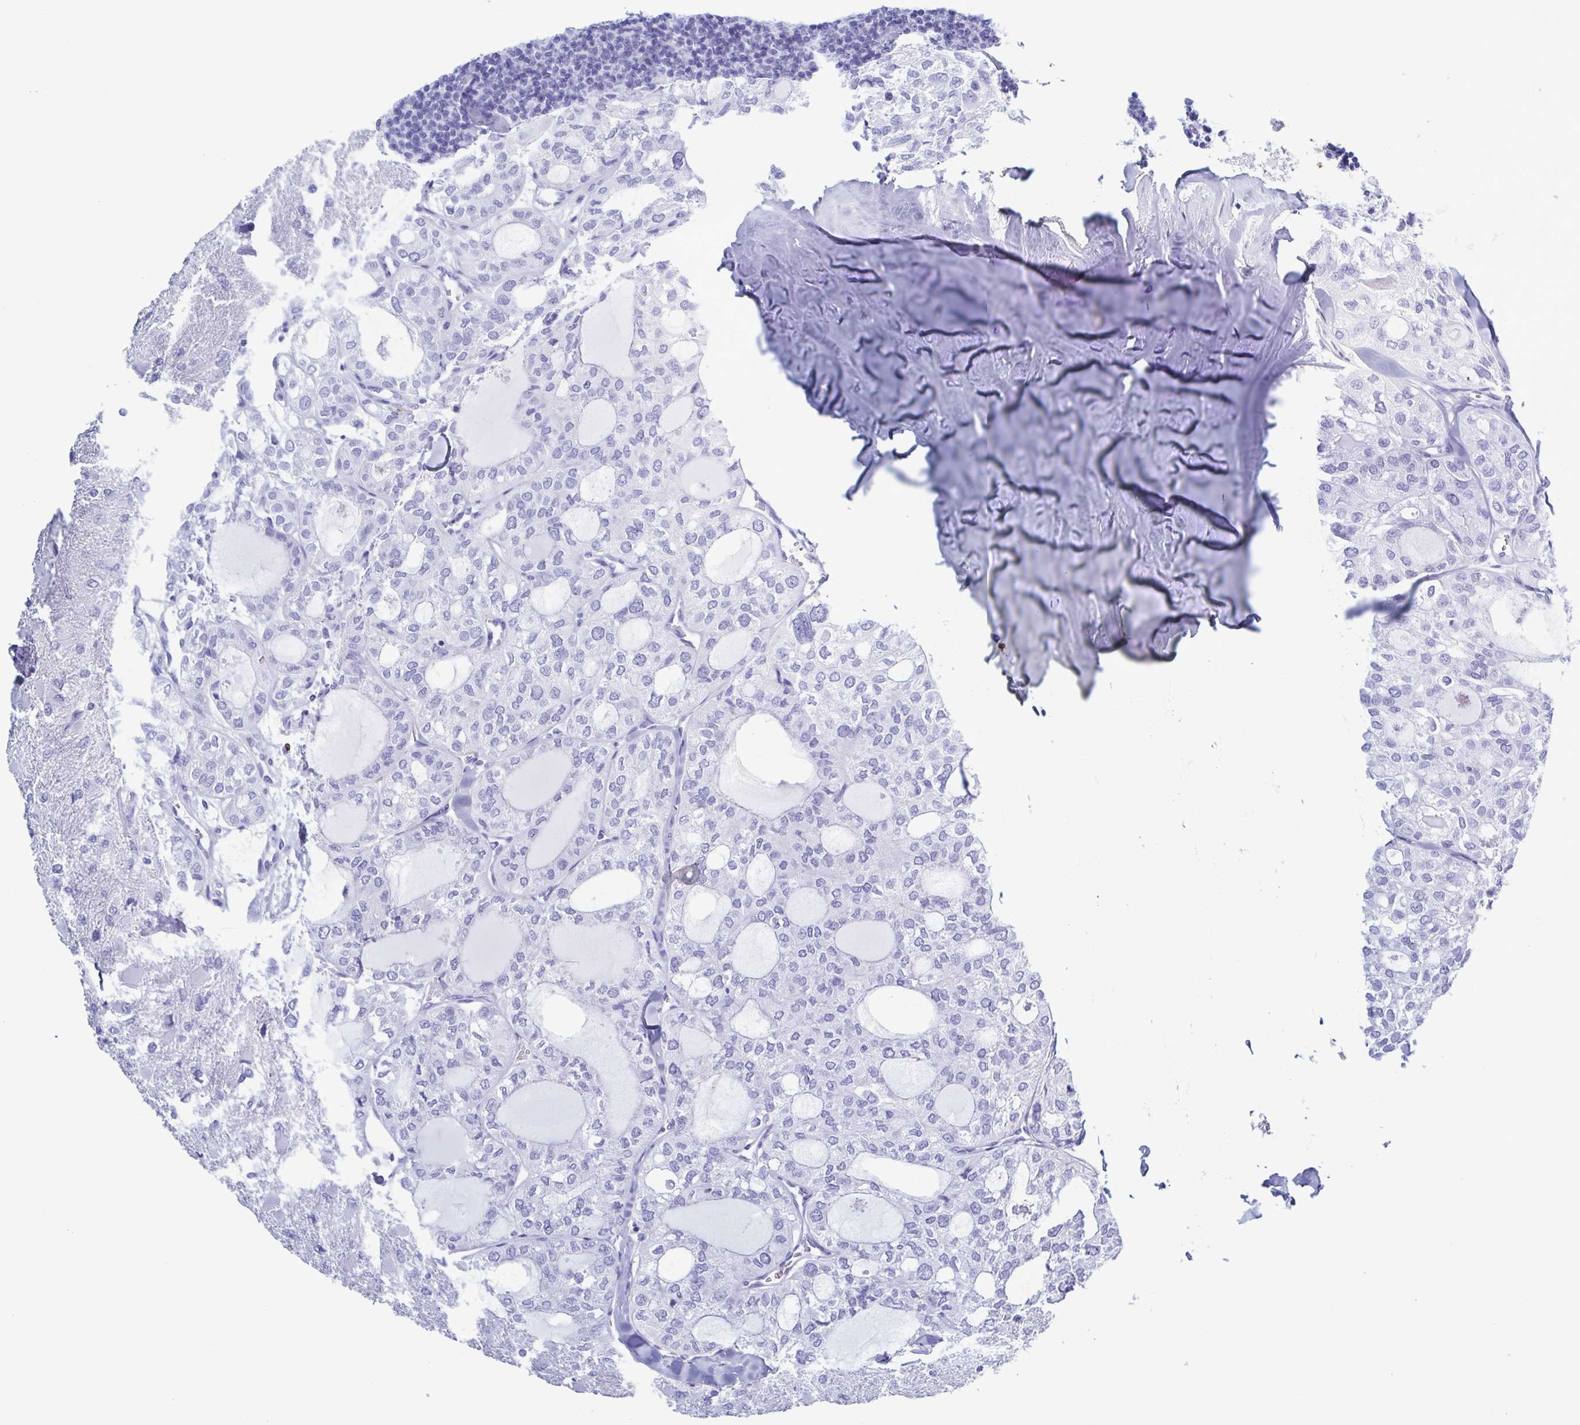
{"staining": {"intensity": "negative", "quantity": "none", "location": "none"}, "tissue": "thyroid cancer", "cell_type": "Tumor cells", "image_type": "cancer", "snomed": [{"axis": "morphology", "description": "Follicular adenoma carcinoma, NOS"}, {"axis": "topography", "description": "Thyroid gland"}], "caption": "Tumor cells show no significant protein positivity in thyroid cancer (follicular adenoma carcinoma).", "gene": "LTF", "patient": {"sex": "male", "age": 75}}